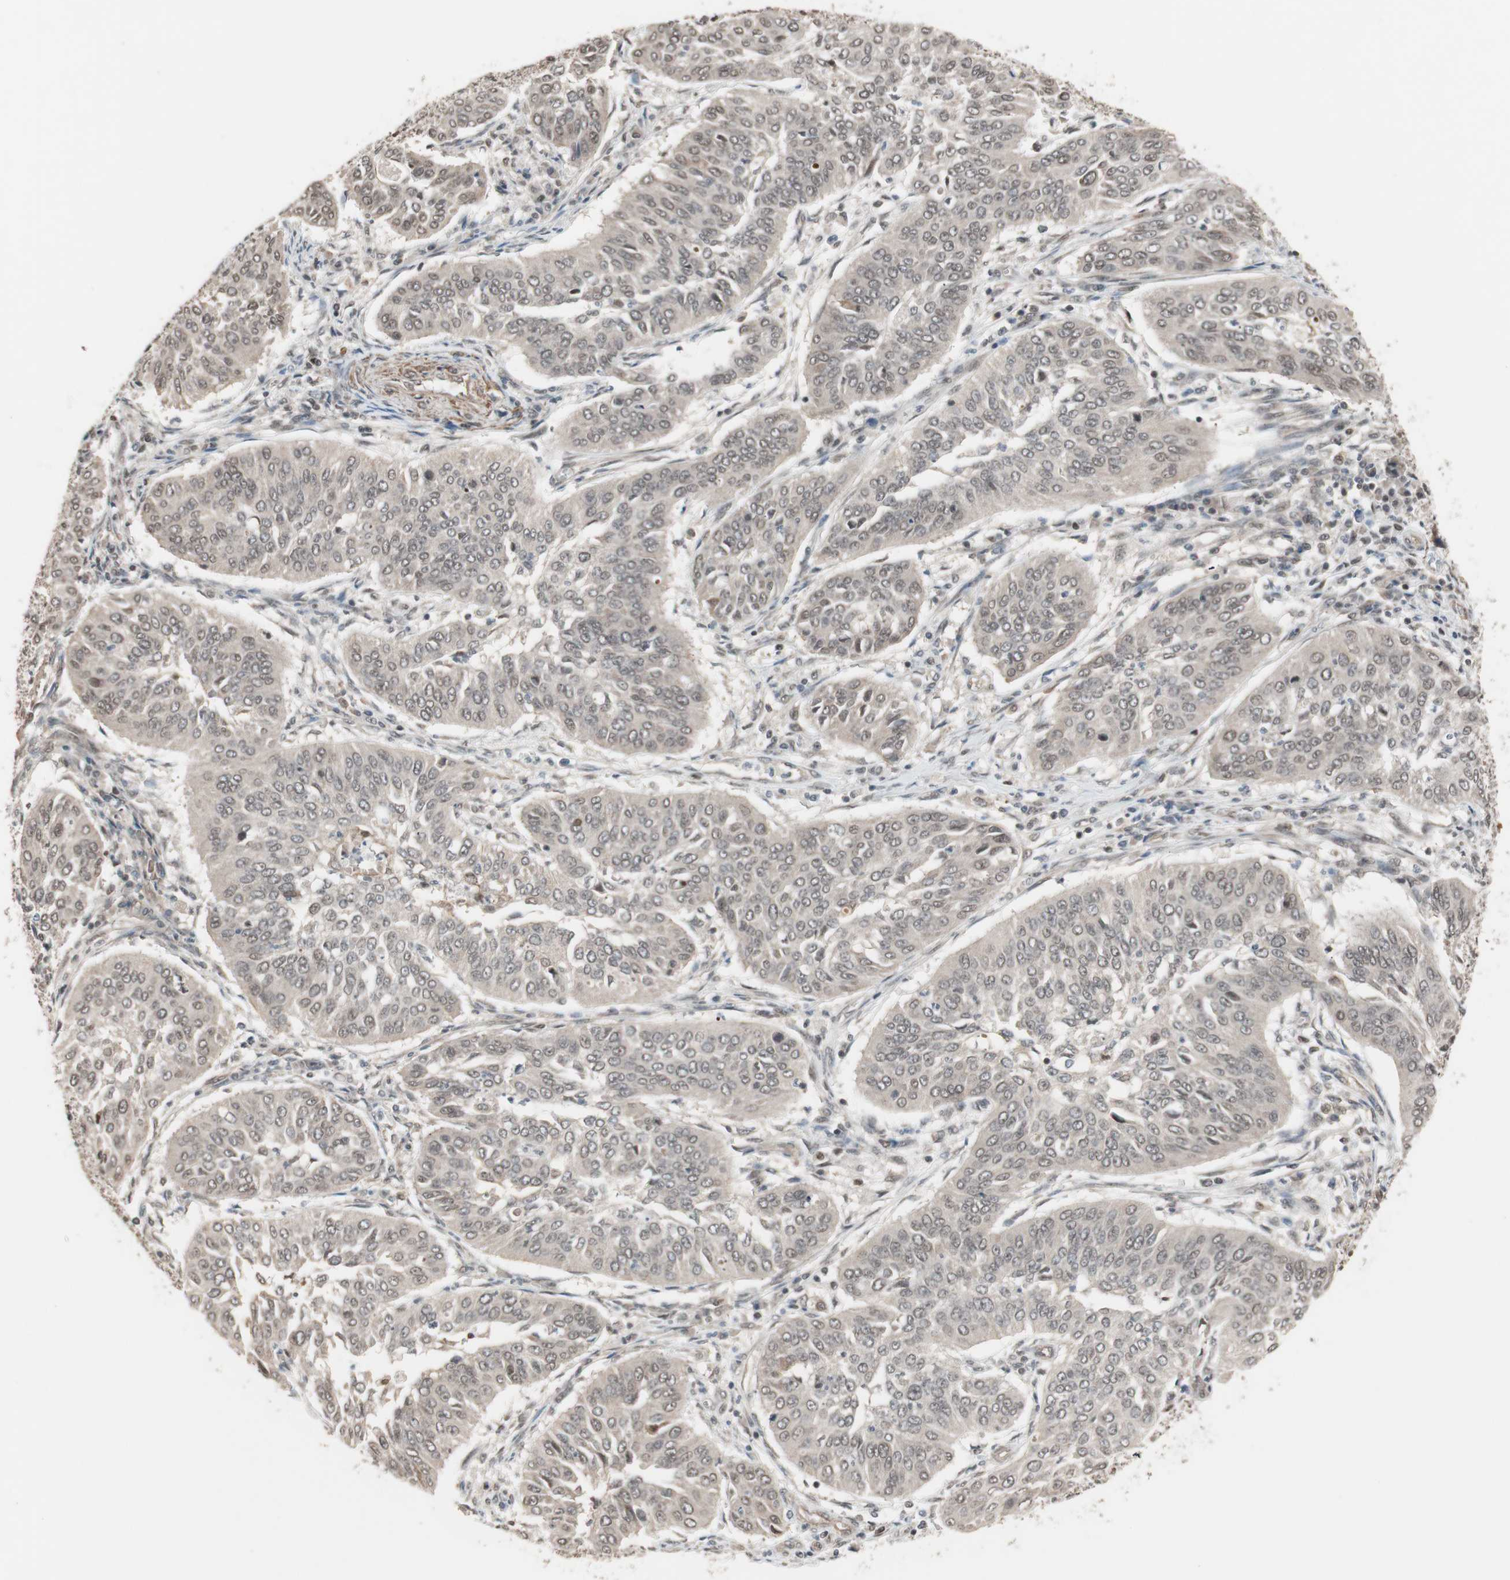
{"staining": {"intensity": "weak", "quantity": "<25%", "location": "nuclear"}, "tissue": "cervical cancer", "cell_type": "Tumor cells", "image_type": "cancer", "snomed": [{"axis": "morphology", "description": "Normal tissue, NOS"}, {"axis": "morphology", "description": "Squamous cell carcinoma, NOS"}, {"axis": "topography", "description": "Cervix"}], "caption": "Human cervical cancer (squamous cell carcinoma) stained for a protein using immunohistochemistry (IHC) reveals no expression in tumor cells.", "gene": "DRAP1", "patient": {"sex": "female", "age": 39}}